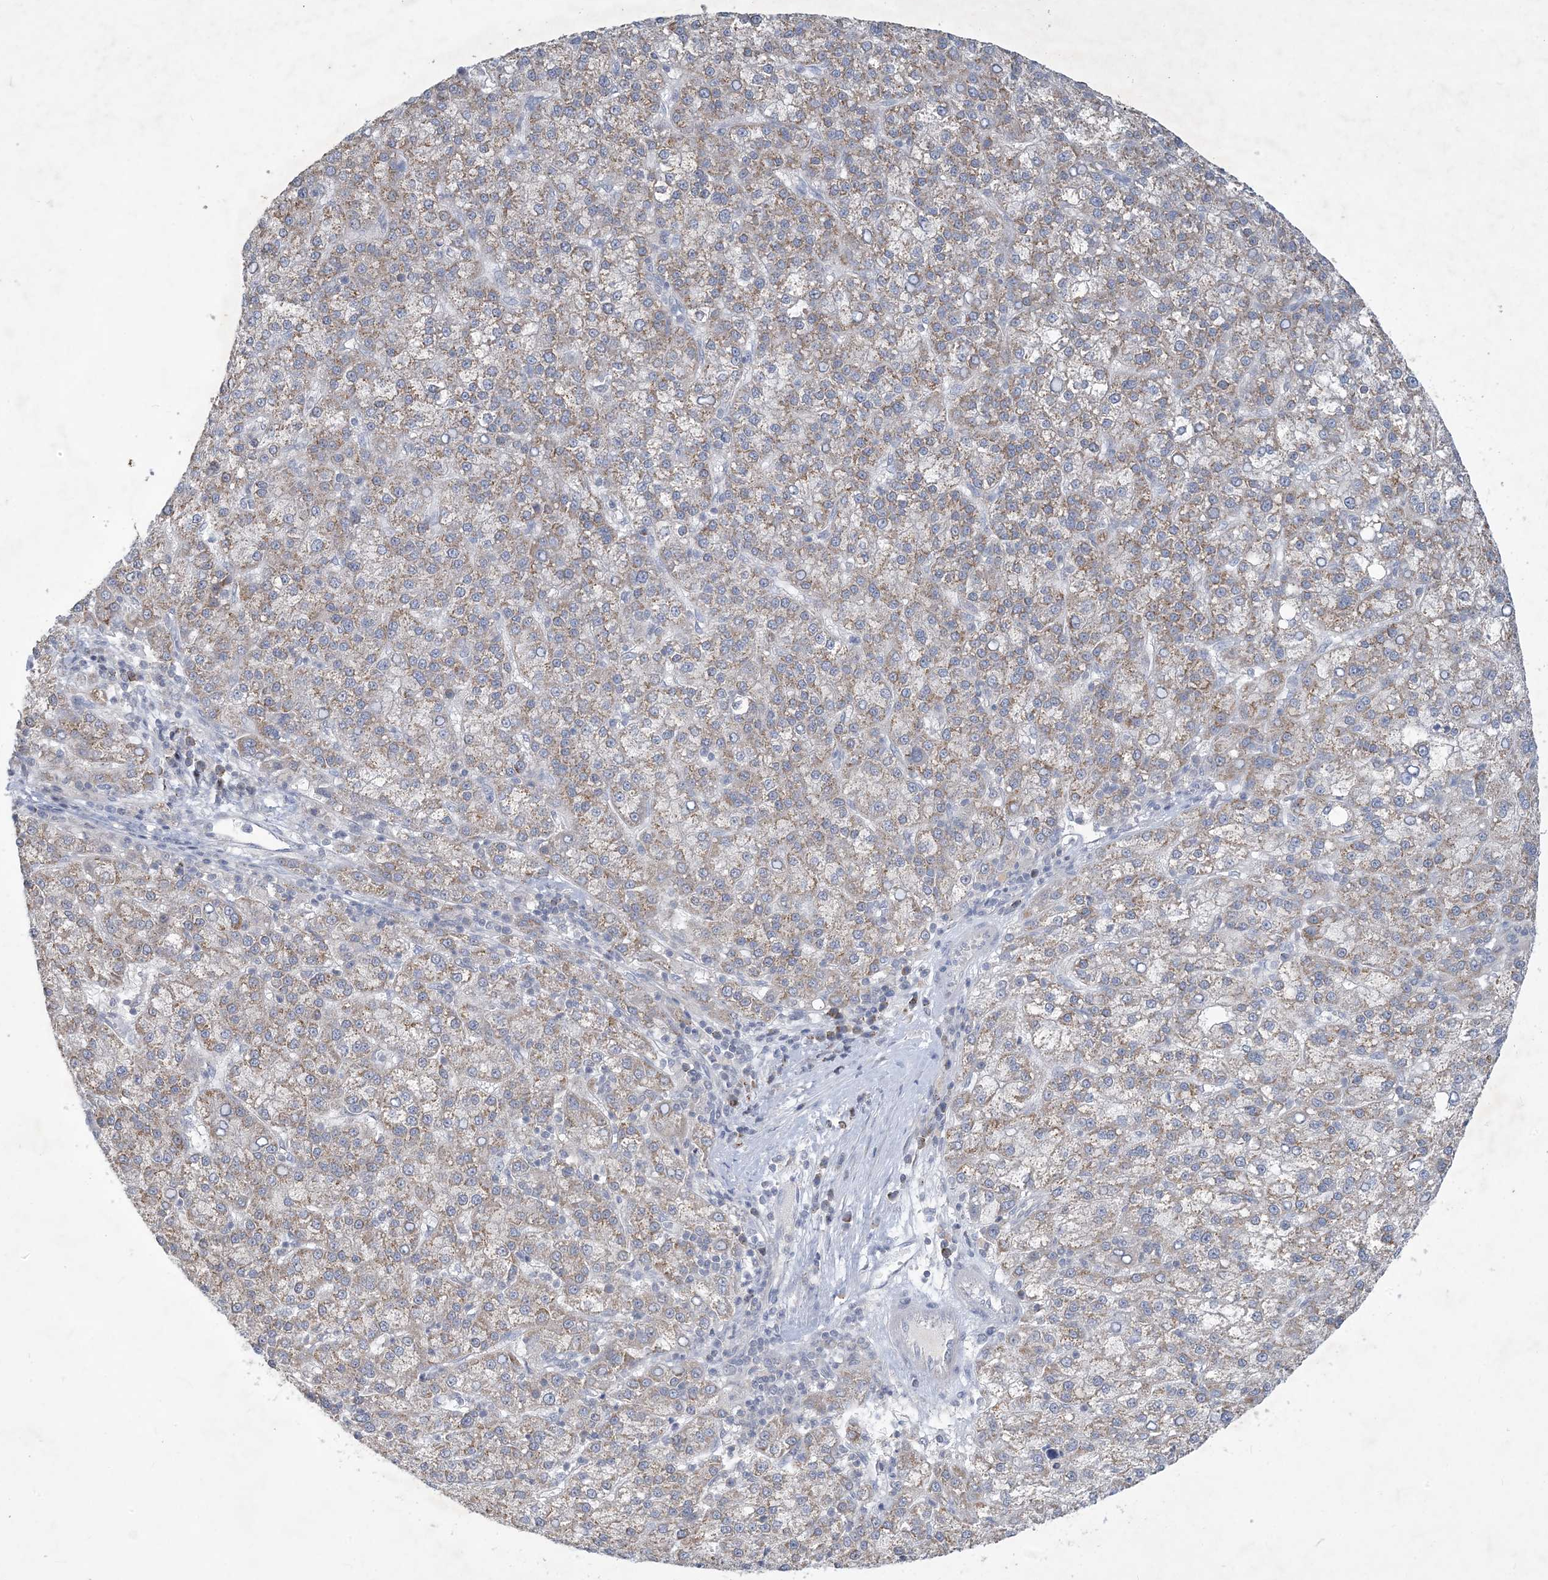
{"staining": {"intensity": "weak", "quantity": ">75%", "location": "cytoplasmic/membranous"}, "tissue": "liver cancer", "cell_type": "Tumor cells", "image_type": "cancer", "snomed": [{"axis": "morphology", "description": "Carcinoma, Hepatocellular, NOS"}, {"axis": "topography", "description": "Liver"}], "caption": "DAB (3,3'-diaminobenzidine) immunohistochemical staining of human hepatocellular carcinoma (liver) exhibits weak cytoplasmic/membranous protein expression in about >75% of tumor cells.", "gene": "CCDC14", "patient": {"sex": "female", "age": 58}}